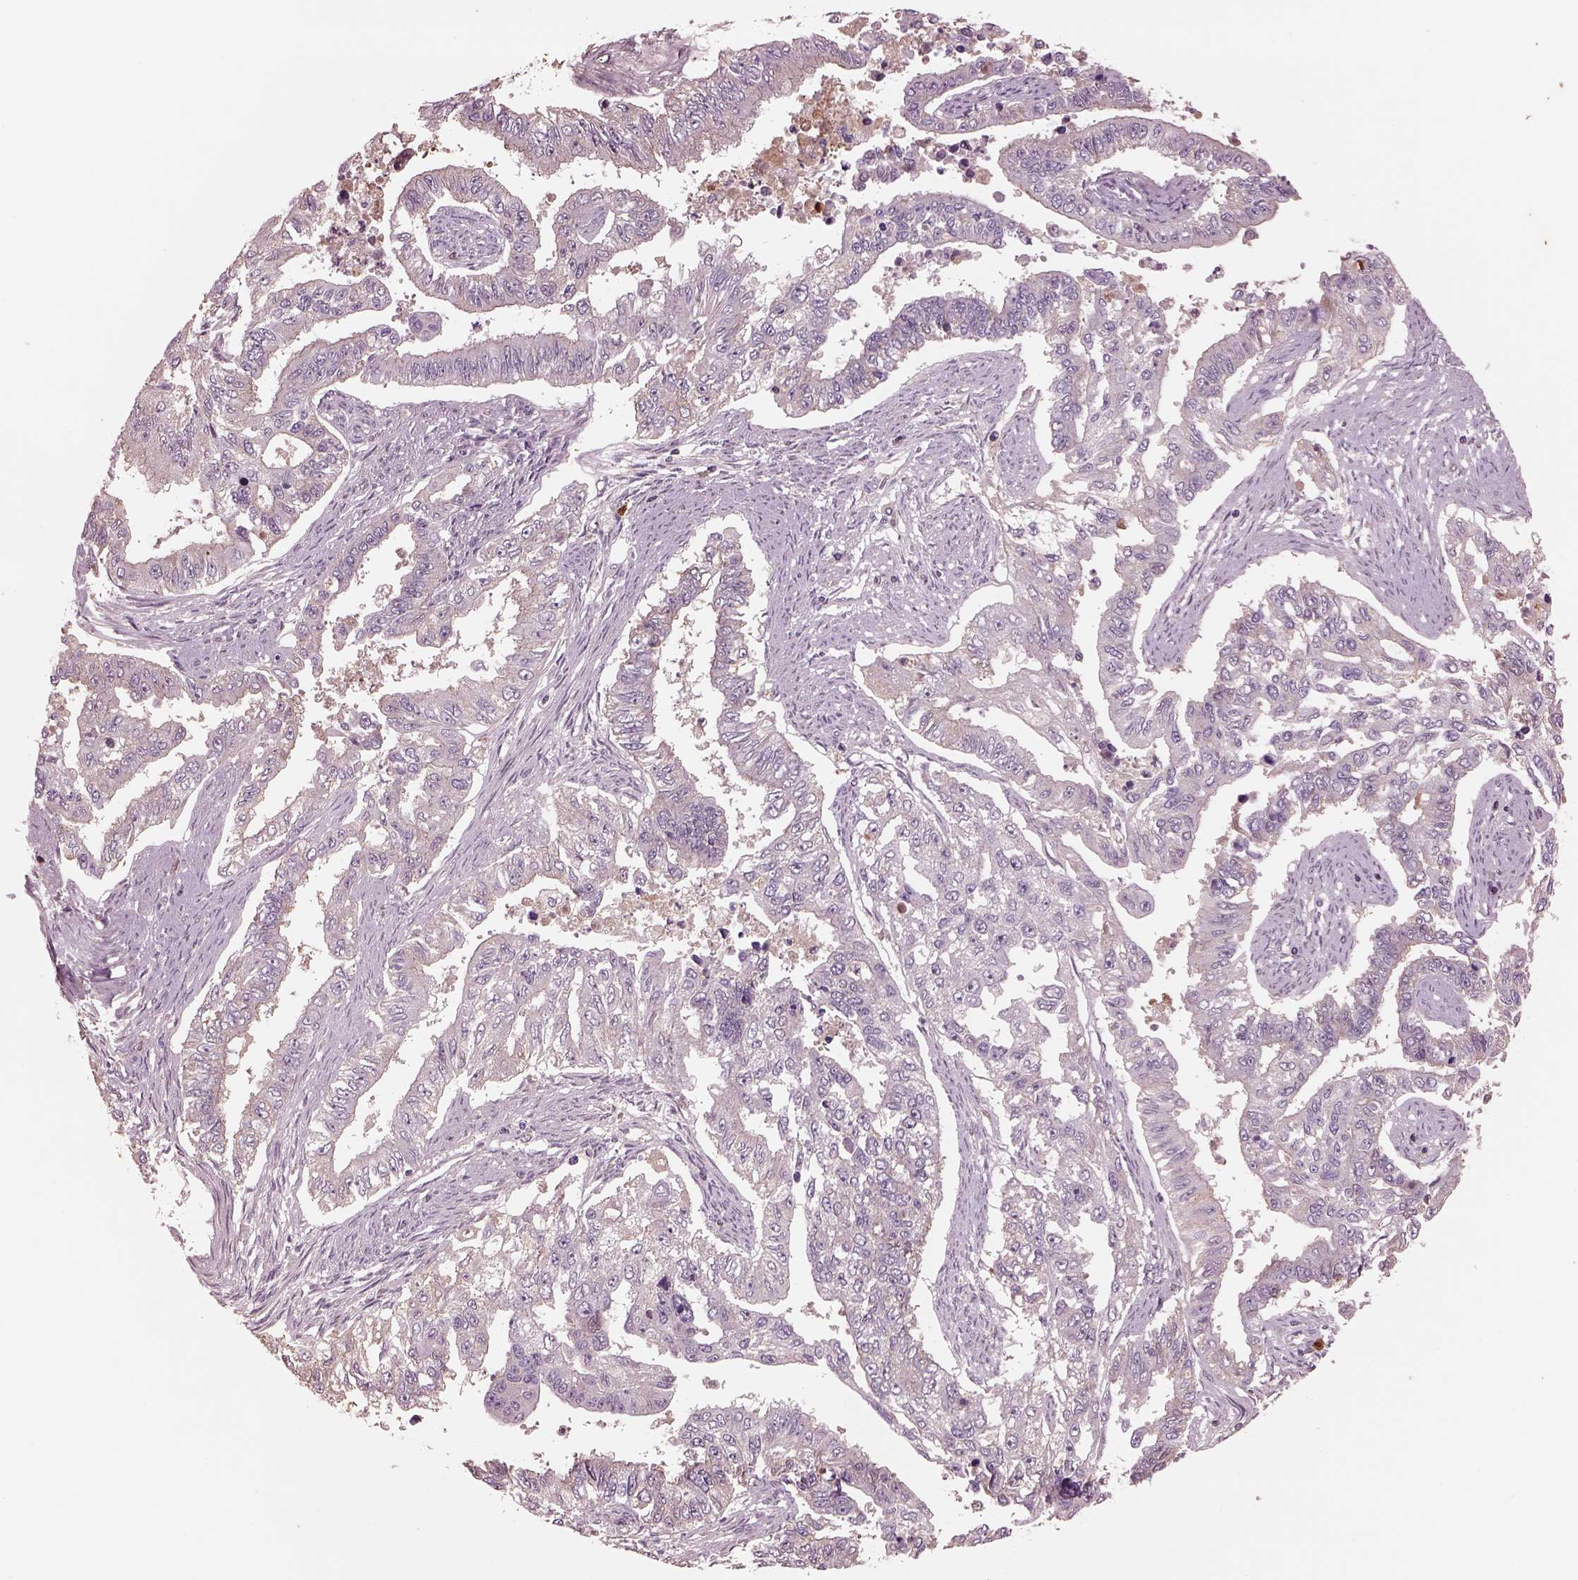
{"staining": {"intensity": "negative", "quantity": "none", "location": "none"}, "tissue": "endometrial cancer", "cell_type": "Tumor cells", "image_type": "cancer", "snomed": [{"axis": "morphology", "description": "Adenocarcinoma, NOS"}, {"axis": "topography", "description": "Uterus"}], "caption": "Immunohistochemistry micrograph of neoplastic tissue: adenocarcinoma (endometrial) stained with DAB reveals no significant protein staining in tumor cells.", "gene": "PTX4", "patient": {"sex": "female", "age": 59}}